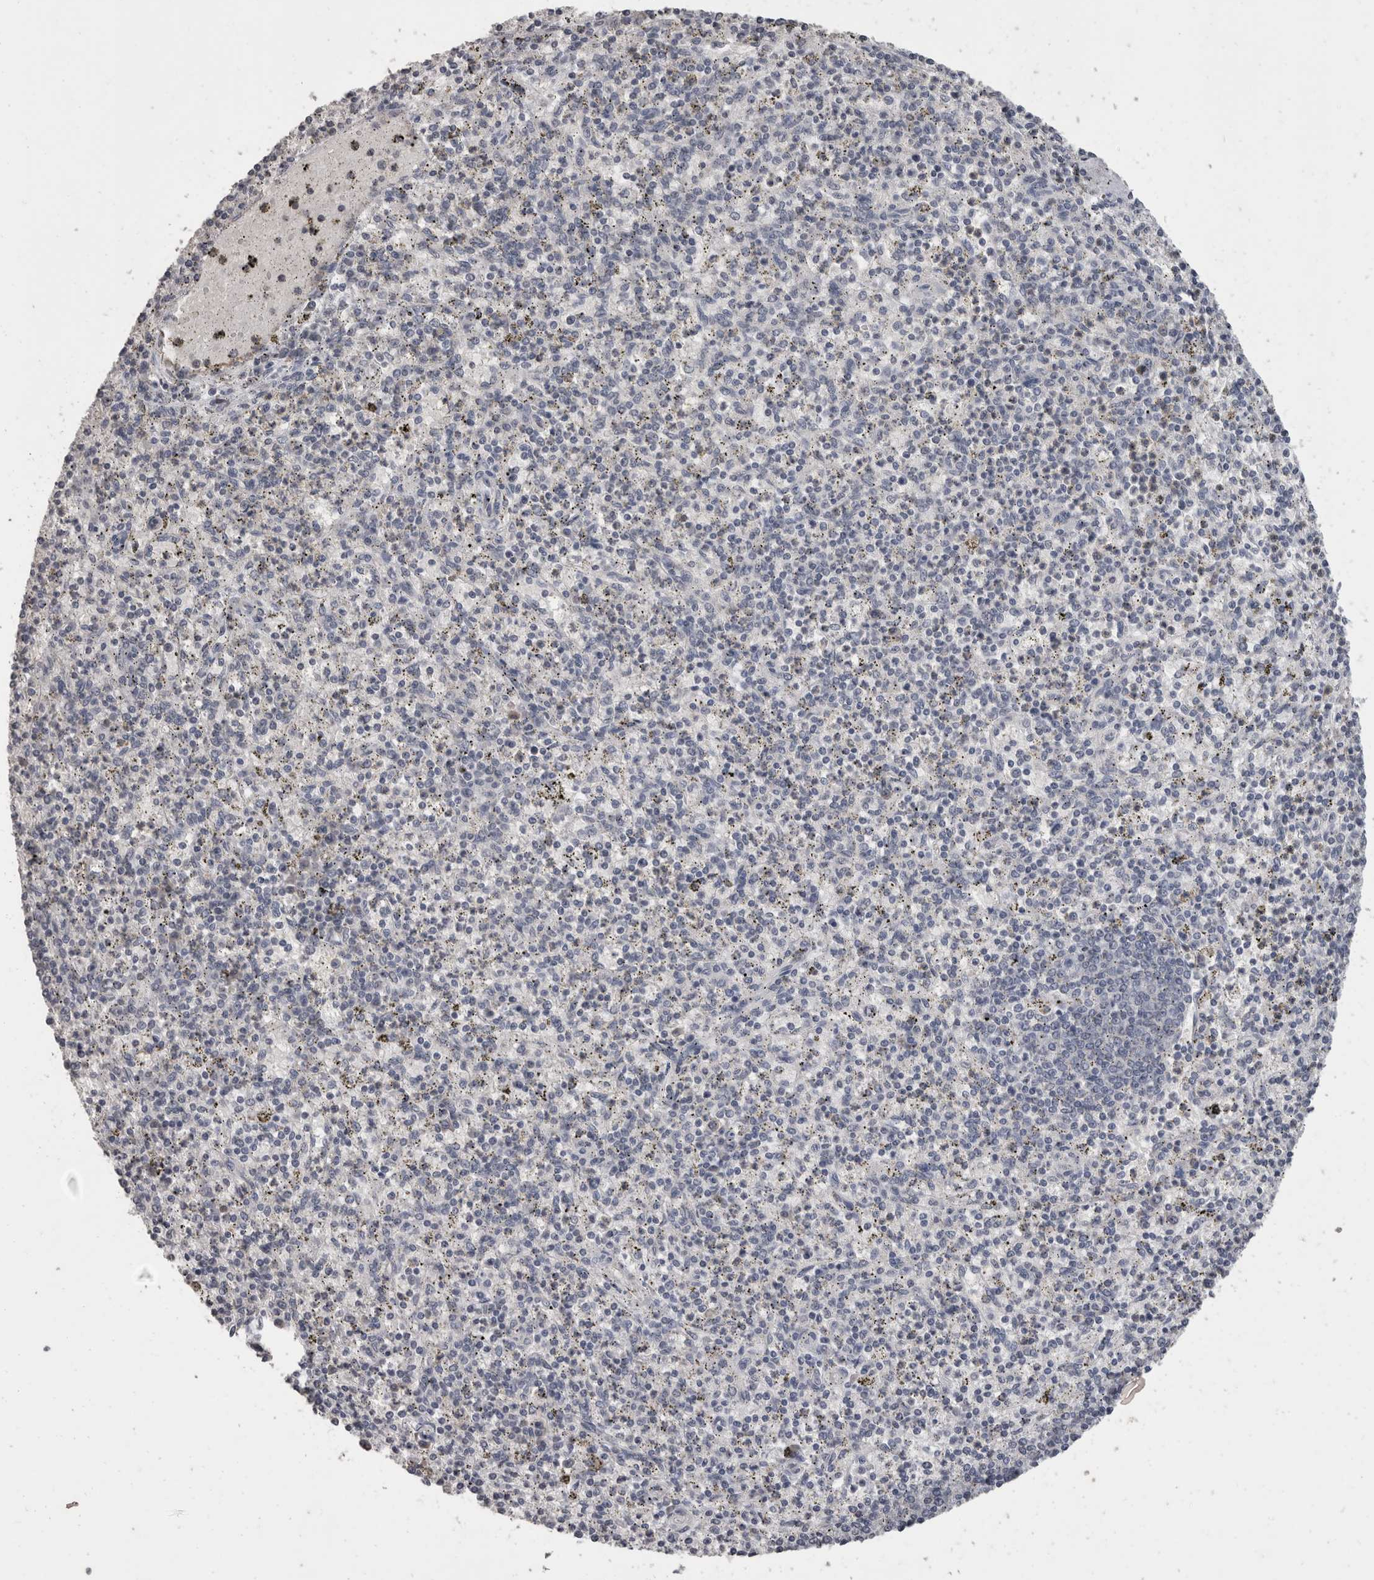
{"staining": {"intensity": "negative", "quantity": "none", "location": "none"}, "tissue": "spleen", "cell_type": "Cells in red pulp", "image_type": "normal", "snomed": [{"axis": "morphology", "description": "Normal tissue, NOS"}, {"axis": "topography", "description": "Spleen"}], "caption": "Immunohistochemistry of benign human spleen shows no expression in cells in red pulp. Nuclei are stained in blue.", "gene": "DDX17", "patient": {"sex": "male", "age": 72}}